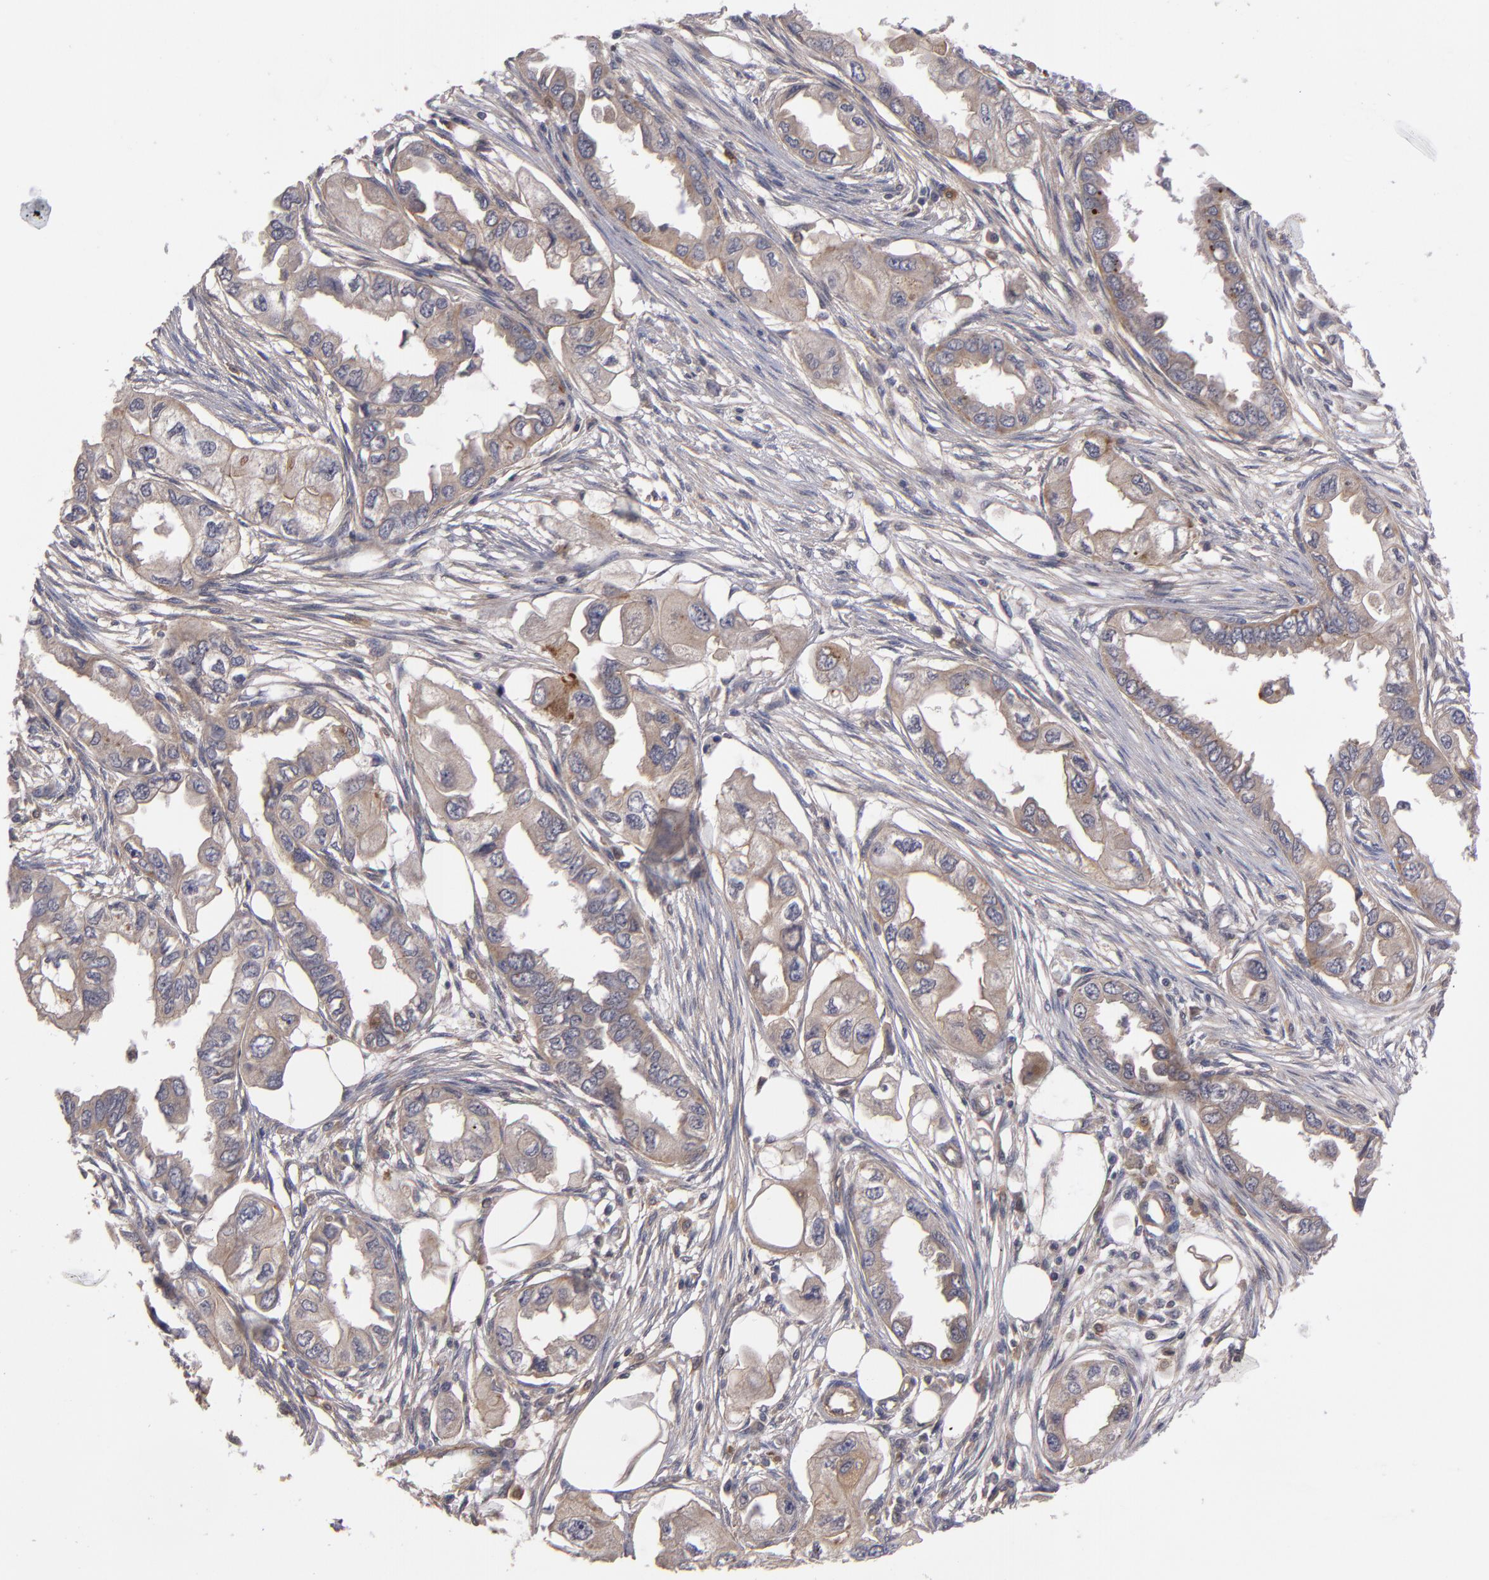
{"staining": {"intensity": "weak", "quantity": ">75%", "location": "cytoplasmic/membranous"}, "tissue": "endometrial cancer", "cell_type": "Tumor cells", "image_type": "cancer", "snomed": [{"axis": "morphology", "description": "Adenocarcinoma, NOS"}, {"axis": "topography", "description": "Endometrium"}], "caption": "Brown immunohistochemical staining in human adenocarcinoma (endometrial) reveals weak cytoplasmic/membranous staining in approximately >75% of tumor cells.", "gene": "CTSO", "patient": {"sex": "female", "age": 67}}